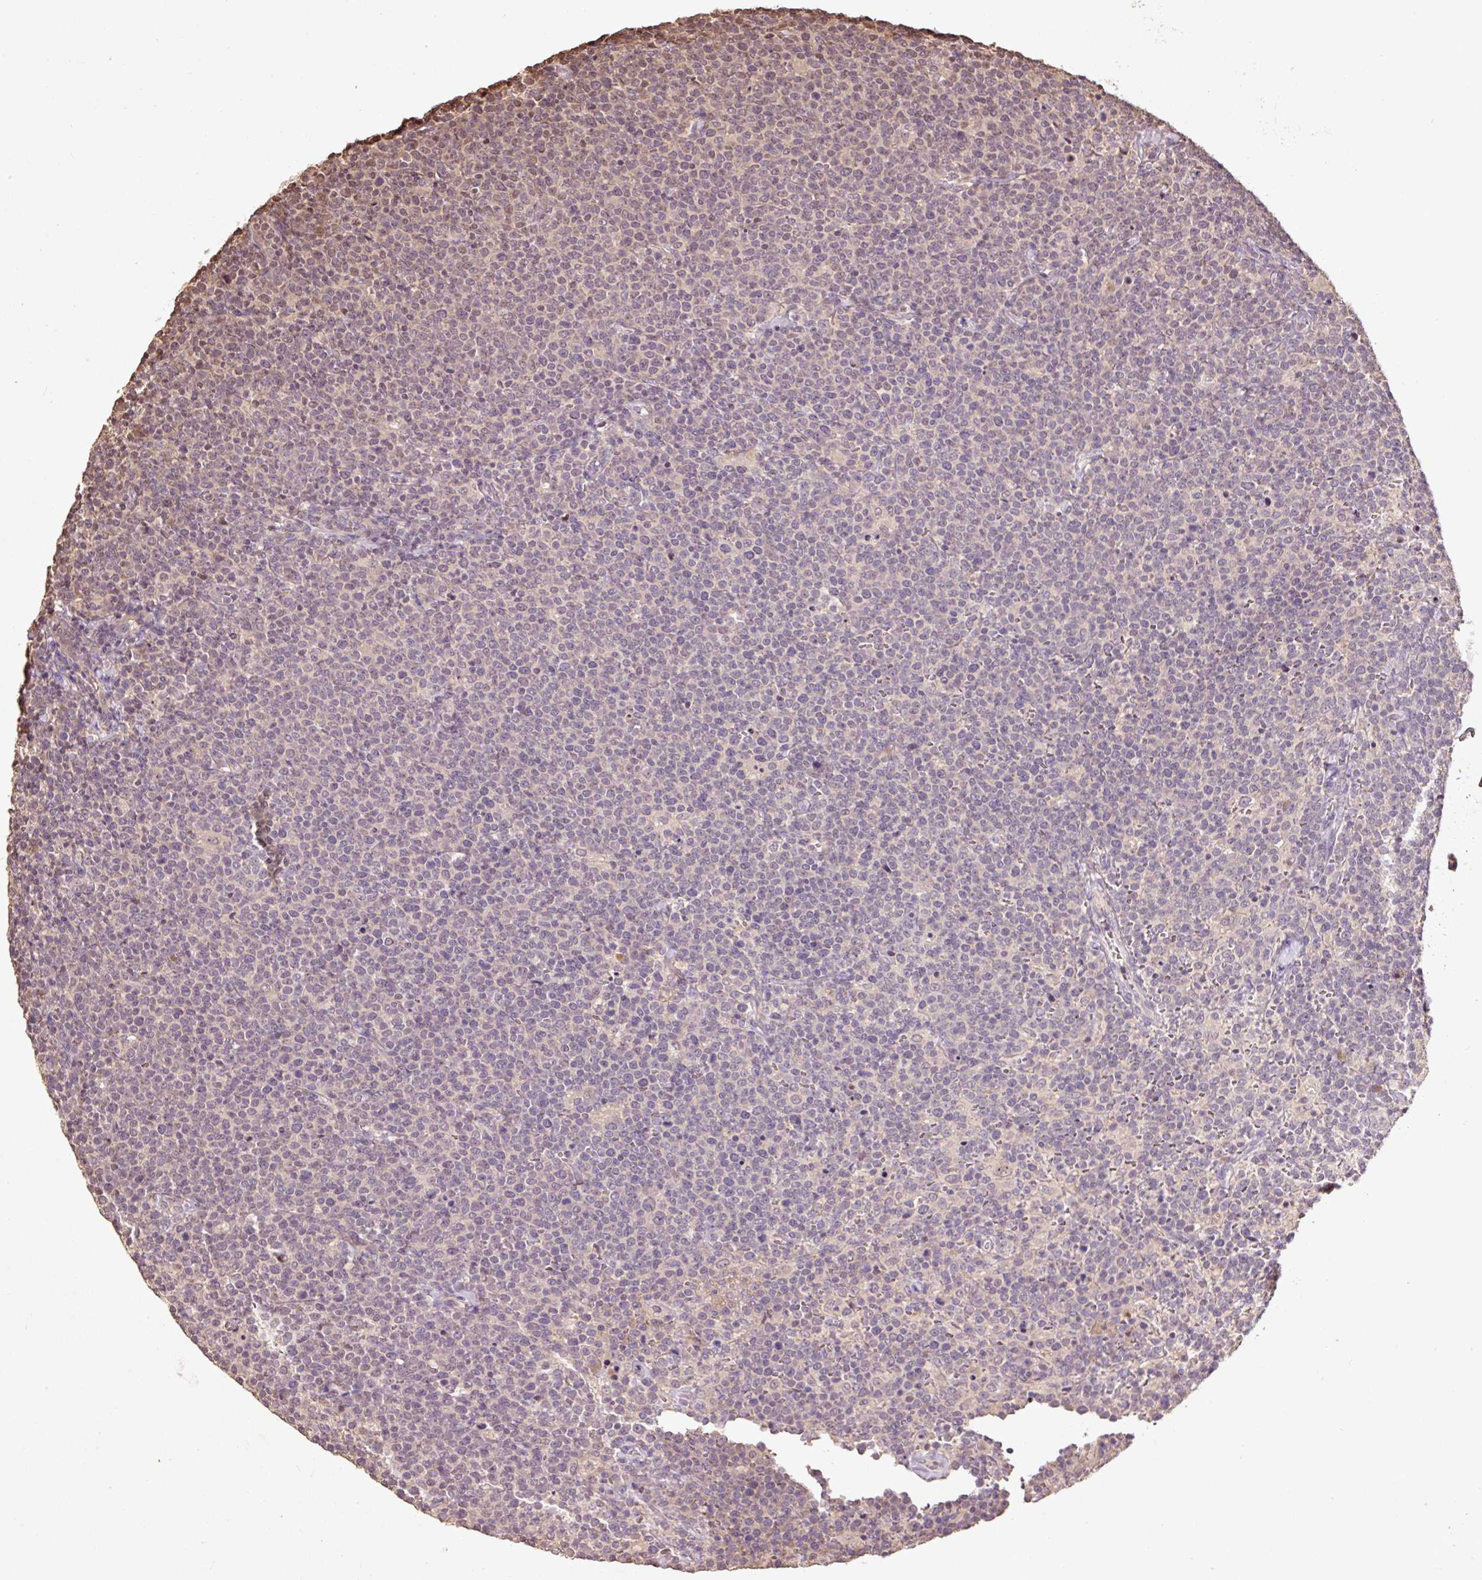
{"staining": {"intensity": "weak", "quantity": "<25%", "location": "nuclear"}, "tissue": "lymphoma", "cell_type": "Tumor cells", "image_type": "cancer", "snomed": [{"axis": "morphology", "description": "Malignant lymphoma, non-Hodgkin's type, High grade"}, {"axis": "topography", "description": "Lymph node"}], "caption": "The IHC micrograph has no significant expression in tumor cells of lymphoma tissue.", "gene": "TMEM170B", "patient": {"sex": "male", "age": 61}}